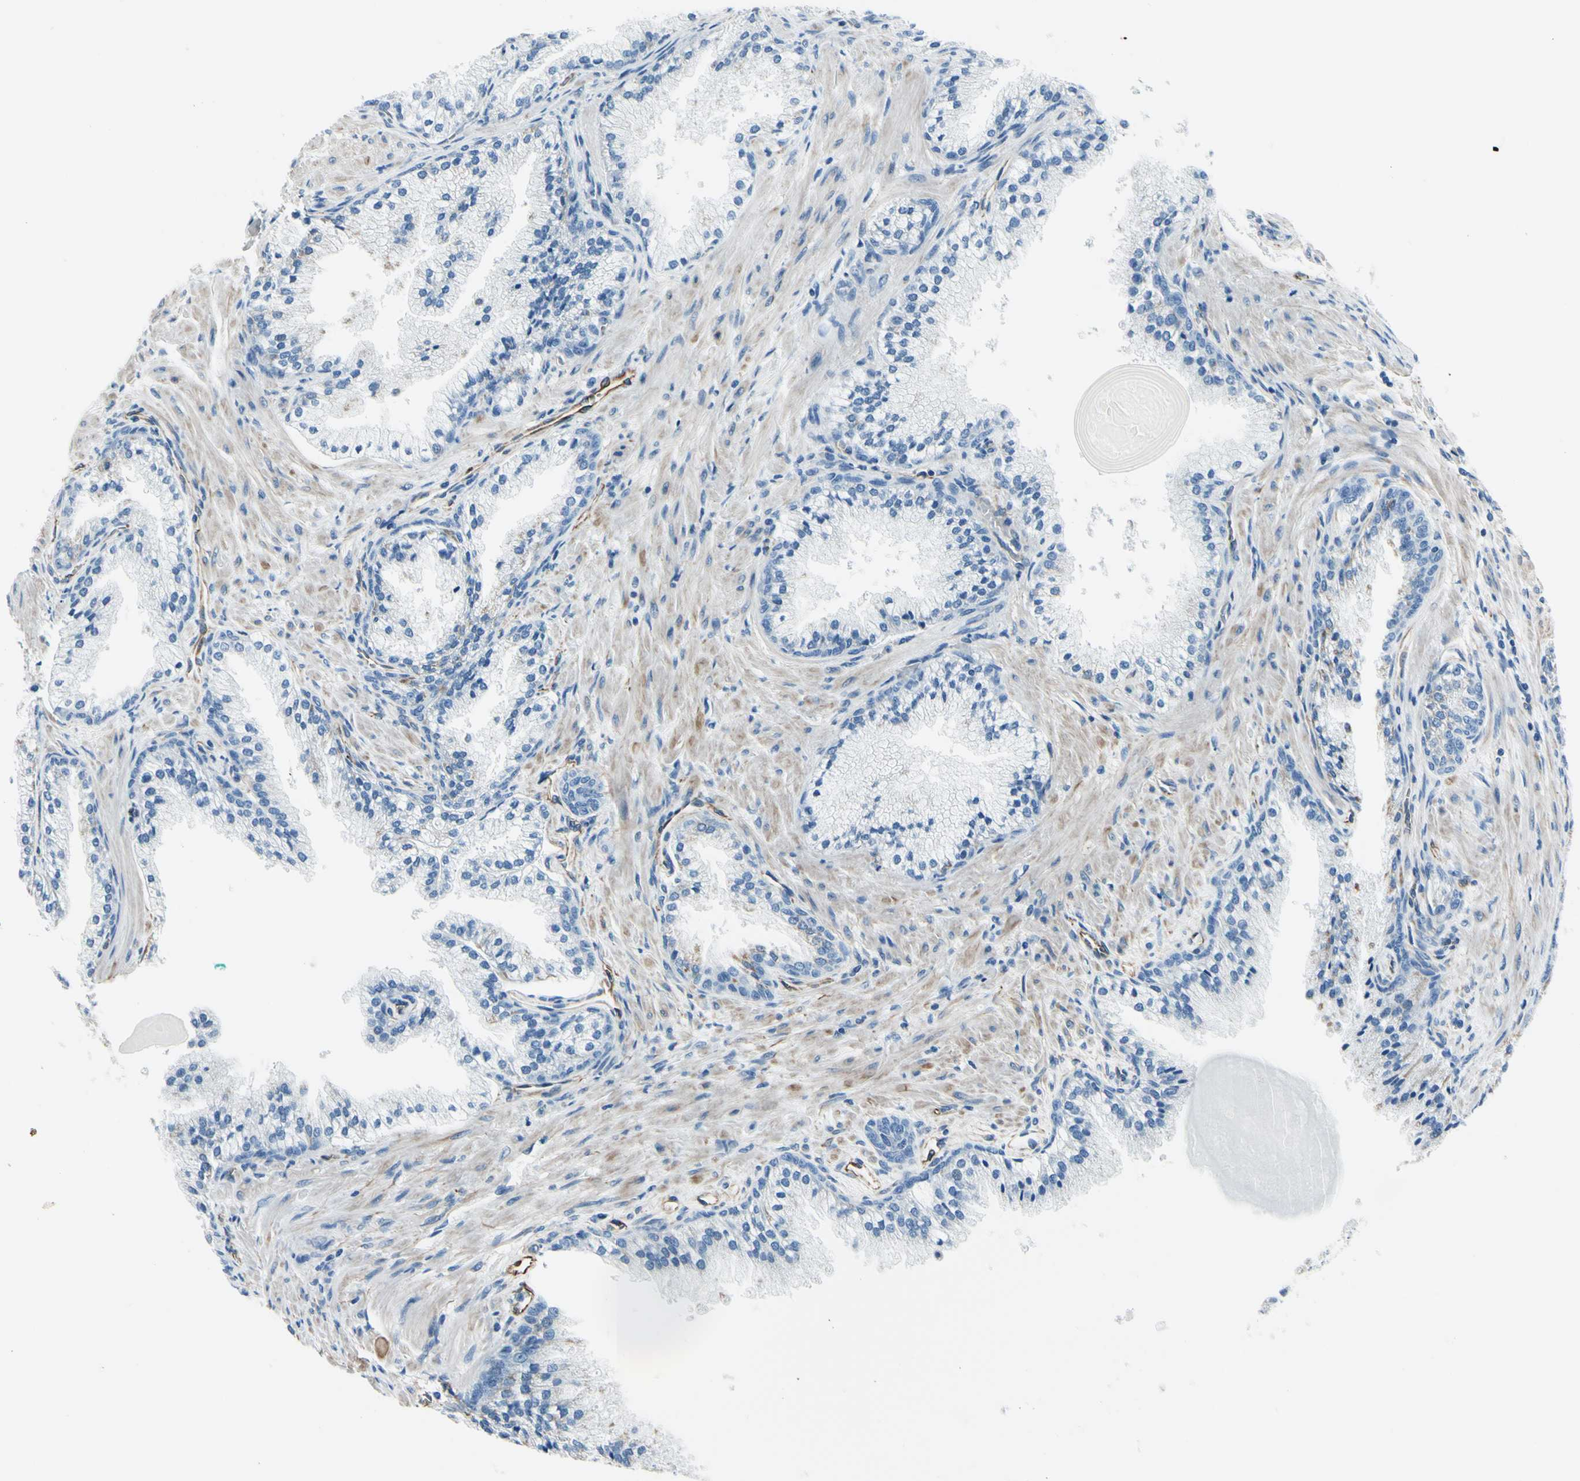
{"staining": {"intensity": "negative", "quantity": "none", "location": "none"}, "tissue": "prostate cancer", "cell_type": "Tumor cells", "image_type": "cancer", "snomed": [{"axis": "morphology", "description": "Adenocarcinoma, High grade"}, {"axis": "topography", "description": "Prostate"}], "caption": "Immunohistochemistry (IHC) histopathology image of neoplastic tissue: prostate cancer (high-grade adenocarcinoma) stained with DAB reveals no significant protein staining in tumor cells. (Brightfield microscopy of DAB (3,3'-diaminobenzidine) IHC at high magnification).", "gene": "PTH2R", "patient": {"sex": "male", "age": 58}}